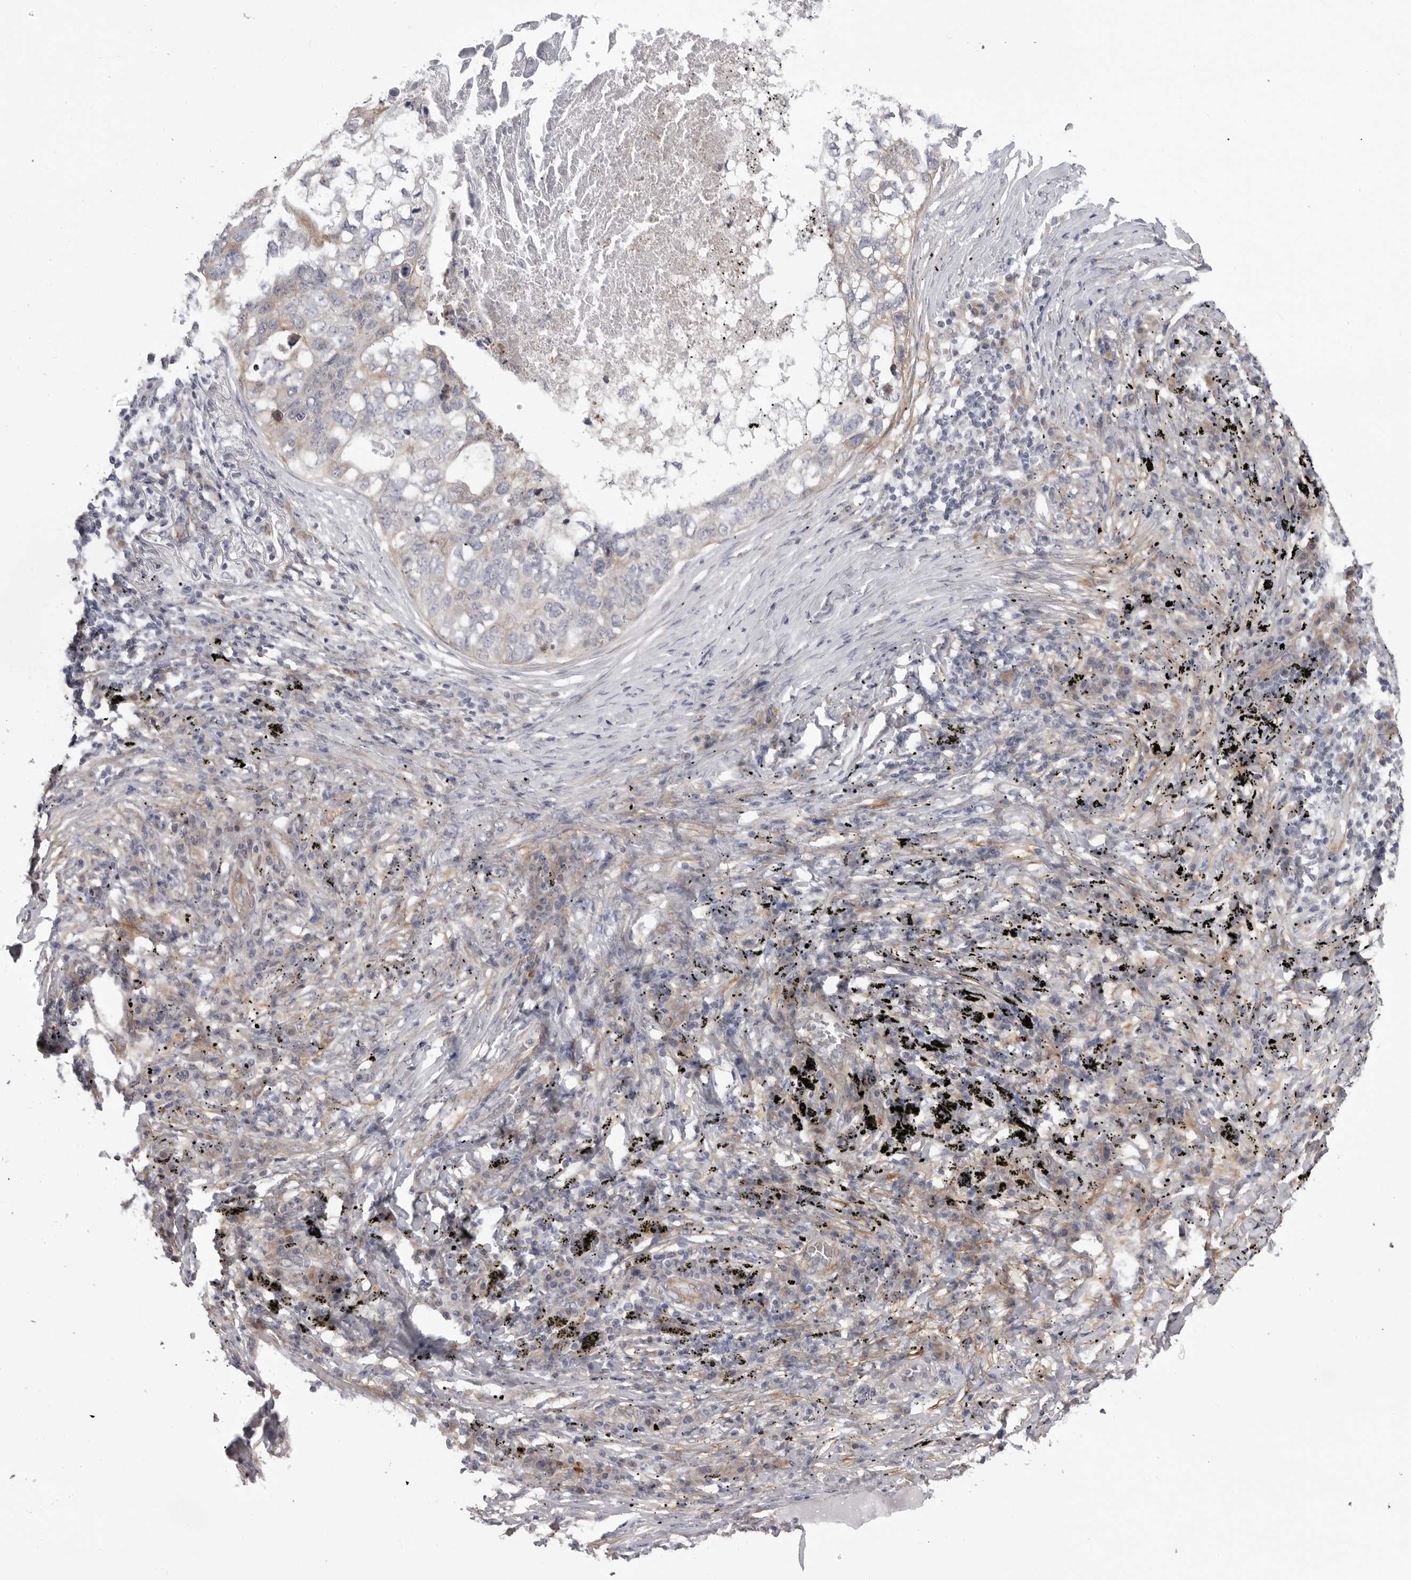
{"staining": {"intensity": "weak", "quantity": "<25%", "location": "cytoplasmic/membranous"}, "tissue": "lung cancer", "cell_type": "Tumor cells", "image_type": "cancer", "snomed": [{"axis": "morphology", "description": "Squamous cell carcinoma, NOS"}, {"axis": "topography", "description": "Lung"}], "caption": "Human lung squamous cell carcinoma stained for a protein using immunohistochemistry (IHC) shows no positivity in tumor cells.", "gene": "SCP2", "patient": {"sex": "female", "age": 63}}